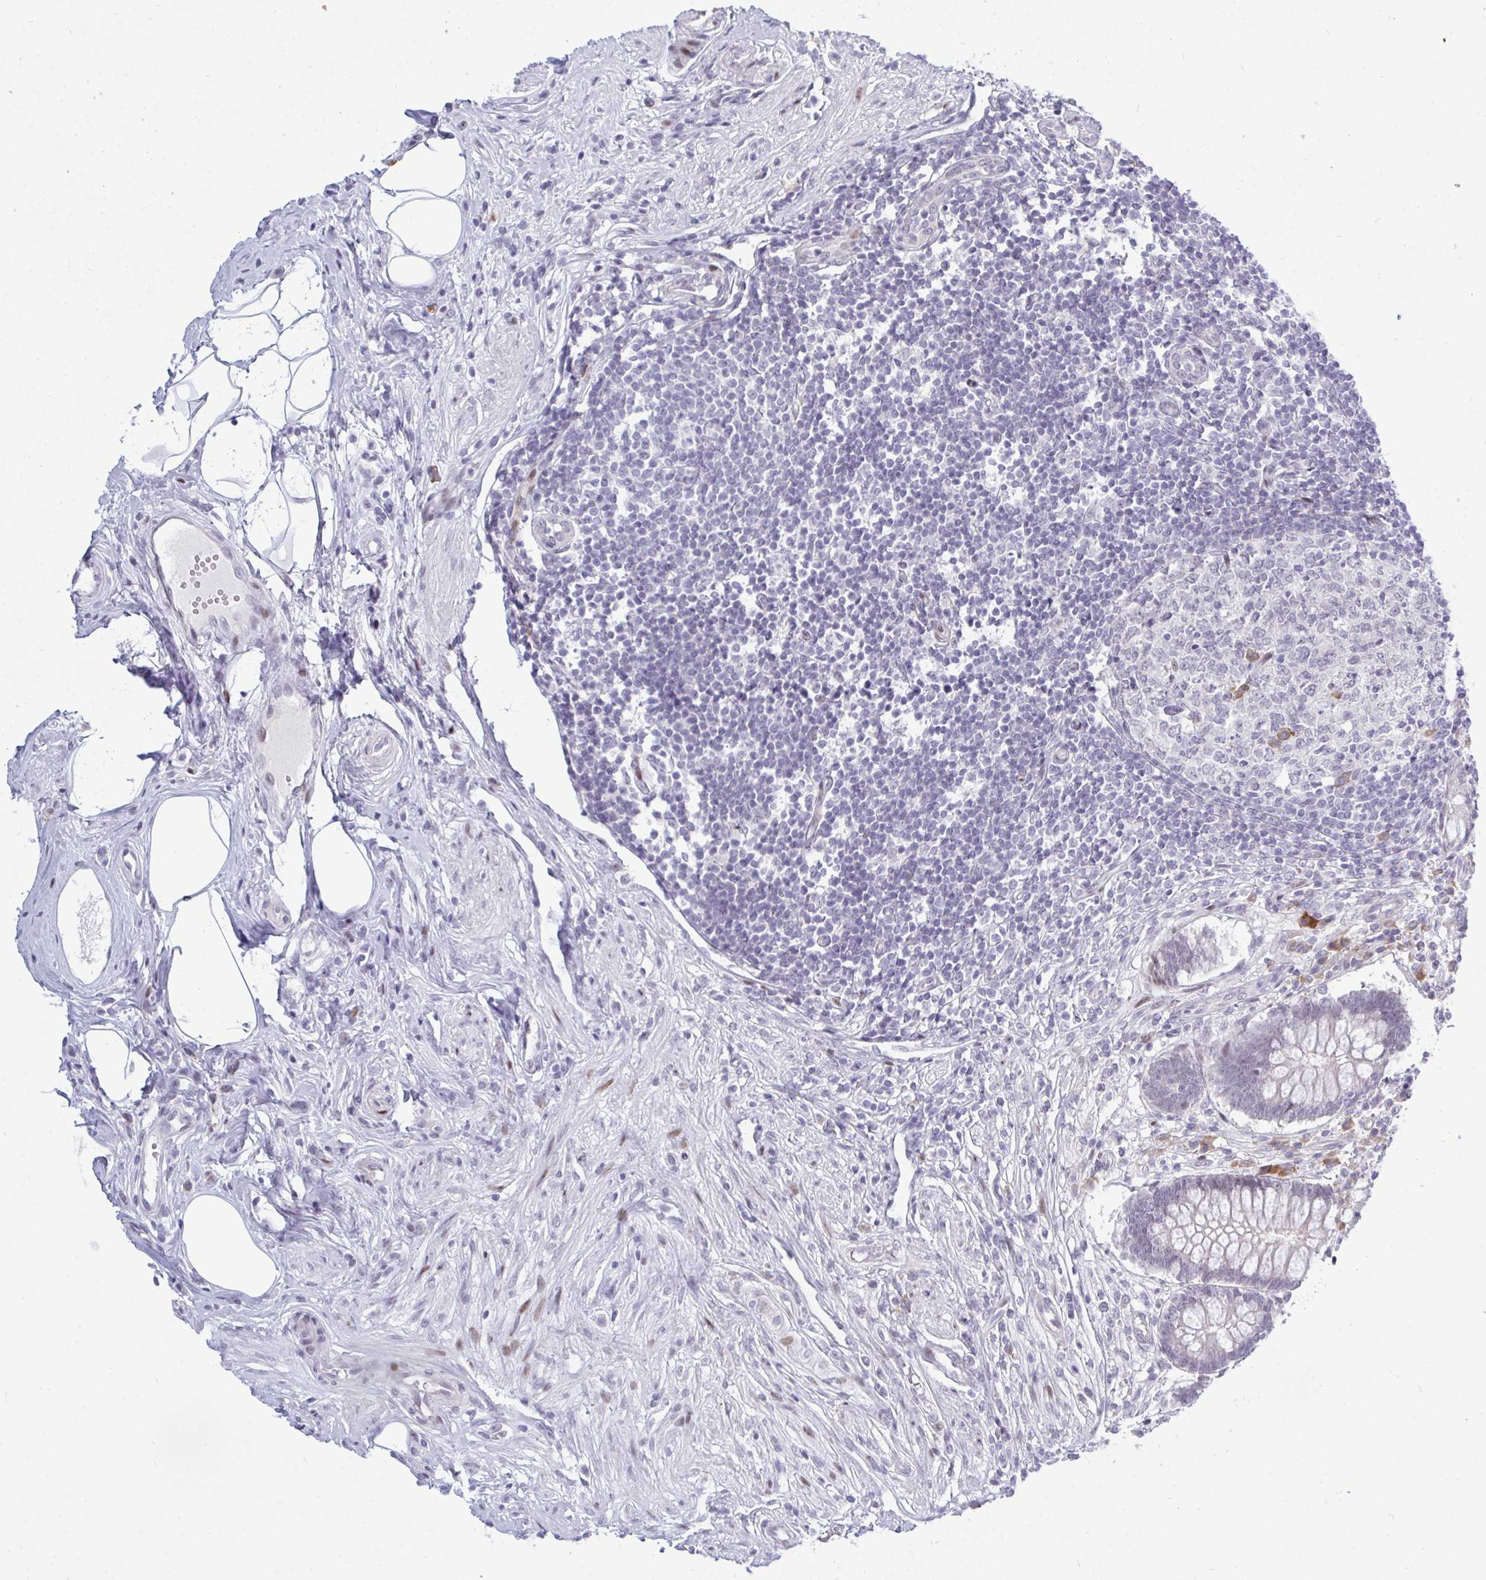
{"staining": {"intensity": "moderate", "quantity": "<25%", "location": "nuclear"}, "tissue": "appendix", "cell_type": "Glandular cells", "image_type": "normal", "snomed": [{"axis": "morphology", "description": "Normal tissue, NOS"}, {"axis": "topography", "description": "Appendix"}], "caption": "The immunohistochemical stain shows moderate nuclear positivity in glandular cells of unremarkable appendix. The staining was performed using DAB (3,3'-diaminobenzidine), with brown indicating positive protein expression. Nuclei are stained blue with hematoxylin.", "gene": "TAB1", "patient": {"sex": "female", "age": 56}}